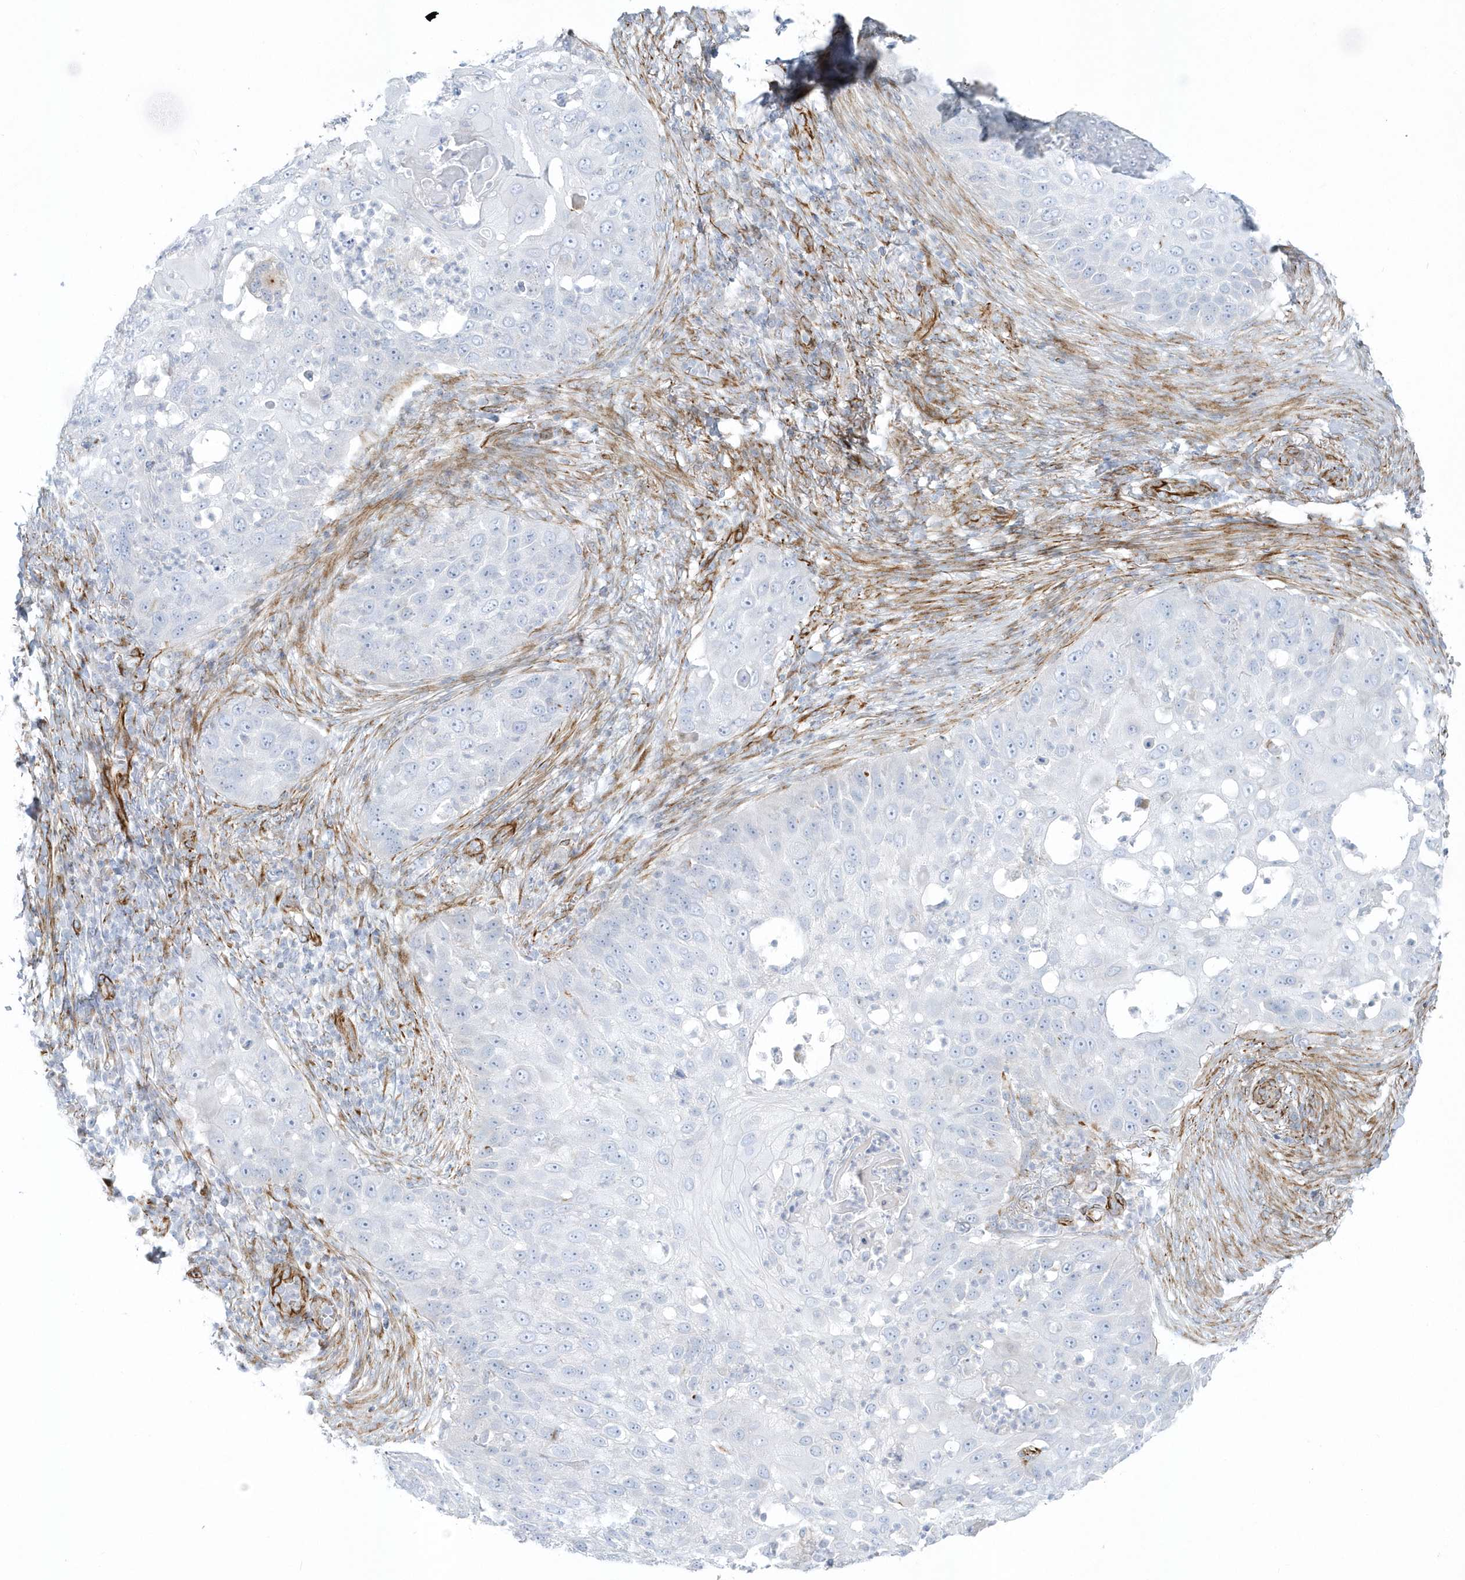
{"staining": {"intensity": "negative", "quantity": "none", "location": "none"}, "tissue": "skin cancer", "cell_type": "Tumor cells", "image_type": "cancer", "snomed": [{"axis": "morphology", "description": "Squamous cell carcinoma, NOS"}, {"axis": "topography", "description": "Skin"}], "caption": "Tumor cells show no significant positivity in skin cancer (squamous cell carcinoma).", "gene": "PPIL6", "patient": {"sex": "female", "age": 44}}